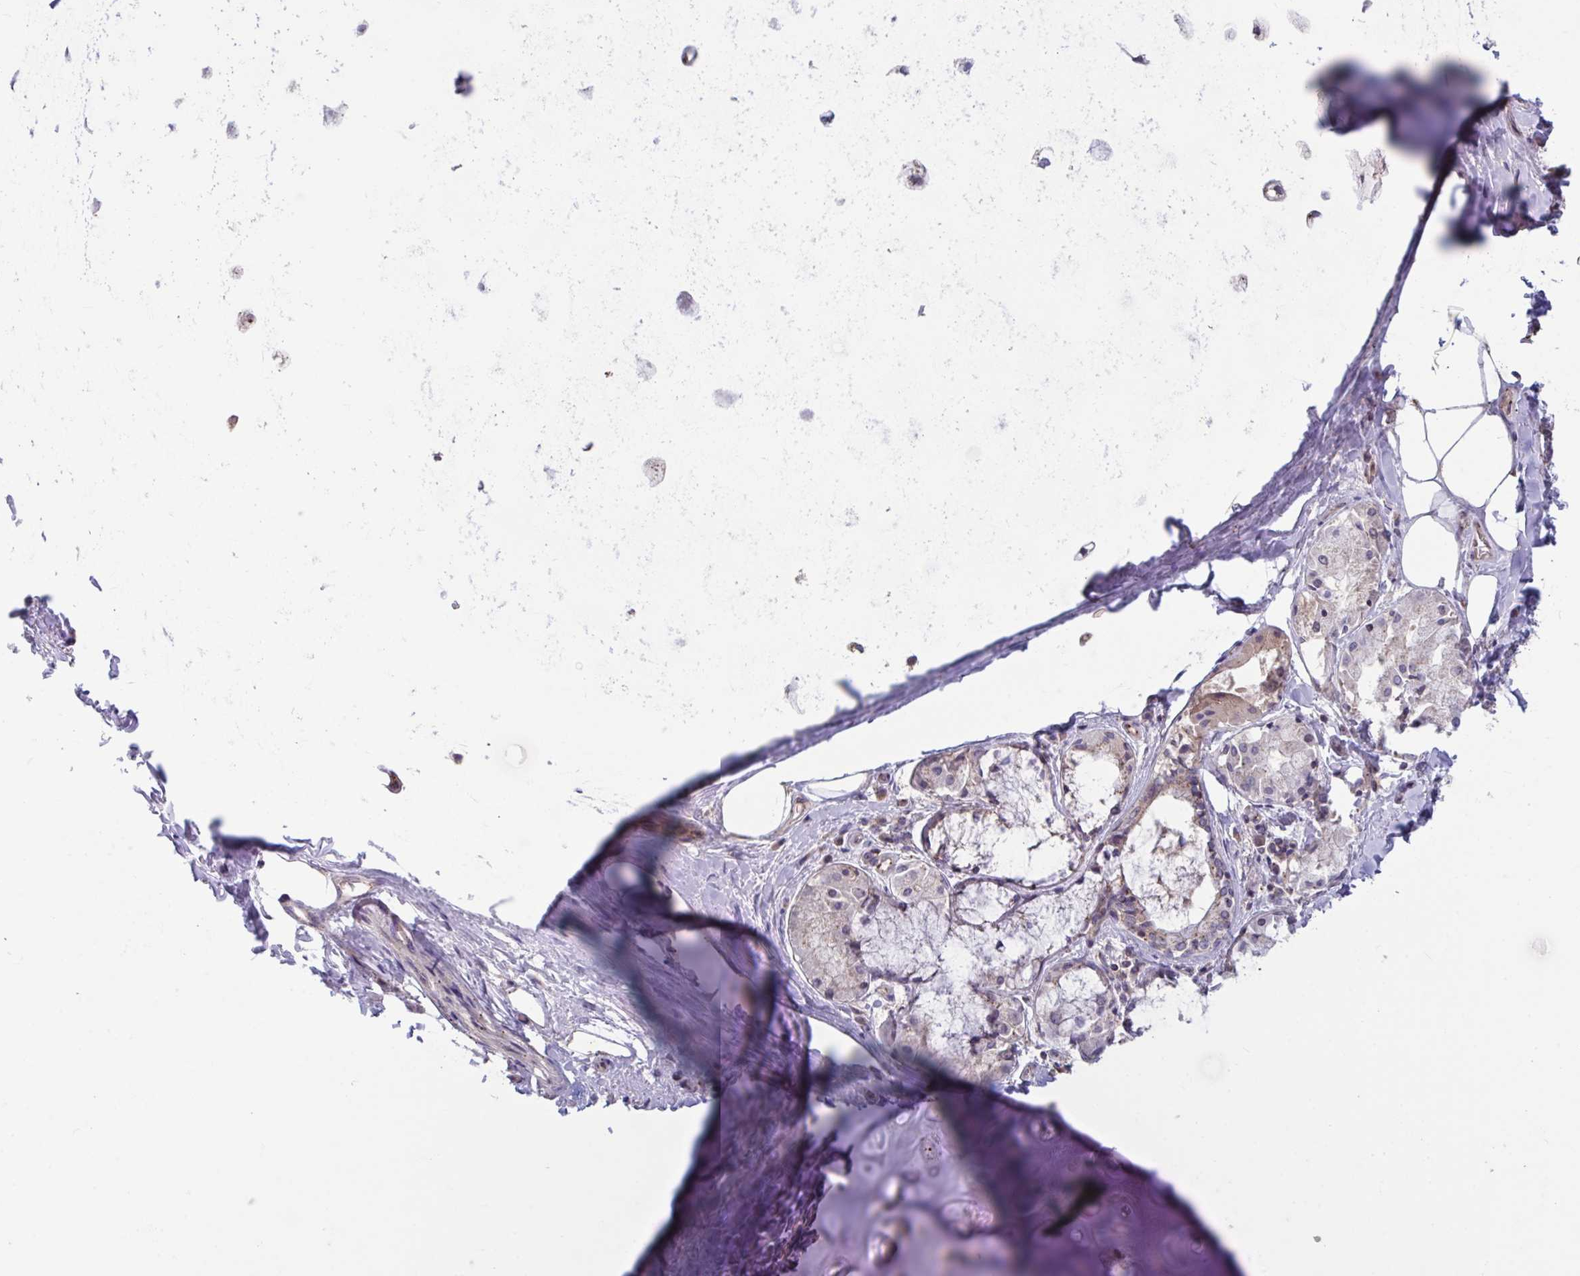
{"staining": {"intensity": "weak", "quantity": "<25%", "location": "cytoplasmic/membranous"}, "tissue": "soft tissue", "cell_type": "Chondrocytes", "image_type": "normal", "snomed": [{"axis": "morphology", "description": "Normal tissue, NOS"}, {"axis": "topography", "description": "Cartilage tissue"}, {"axis": "topography", "description": "Bronchus"}], "caption": "Chondrocytes show no significant protein expression in unremarkable soft tissue. (DAB (3,3'-diaminobenzidine) immunohistochemistry (IHC), high magnification).", "gene": "IST1", "patient": {"sex": "male", "age": 64}}